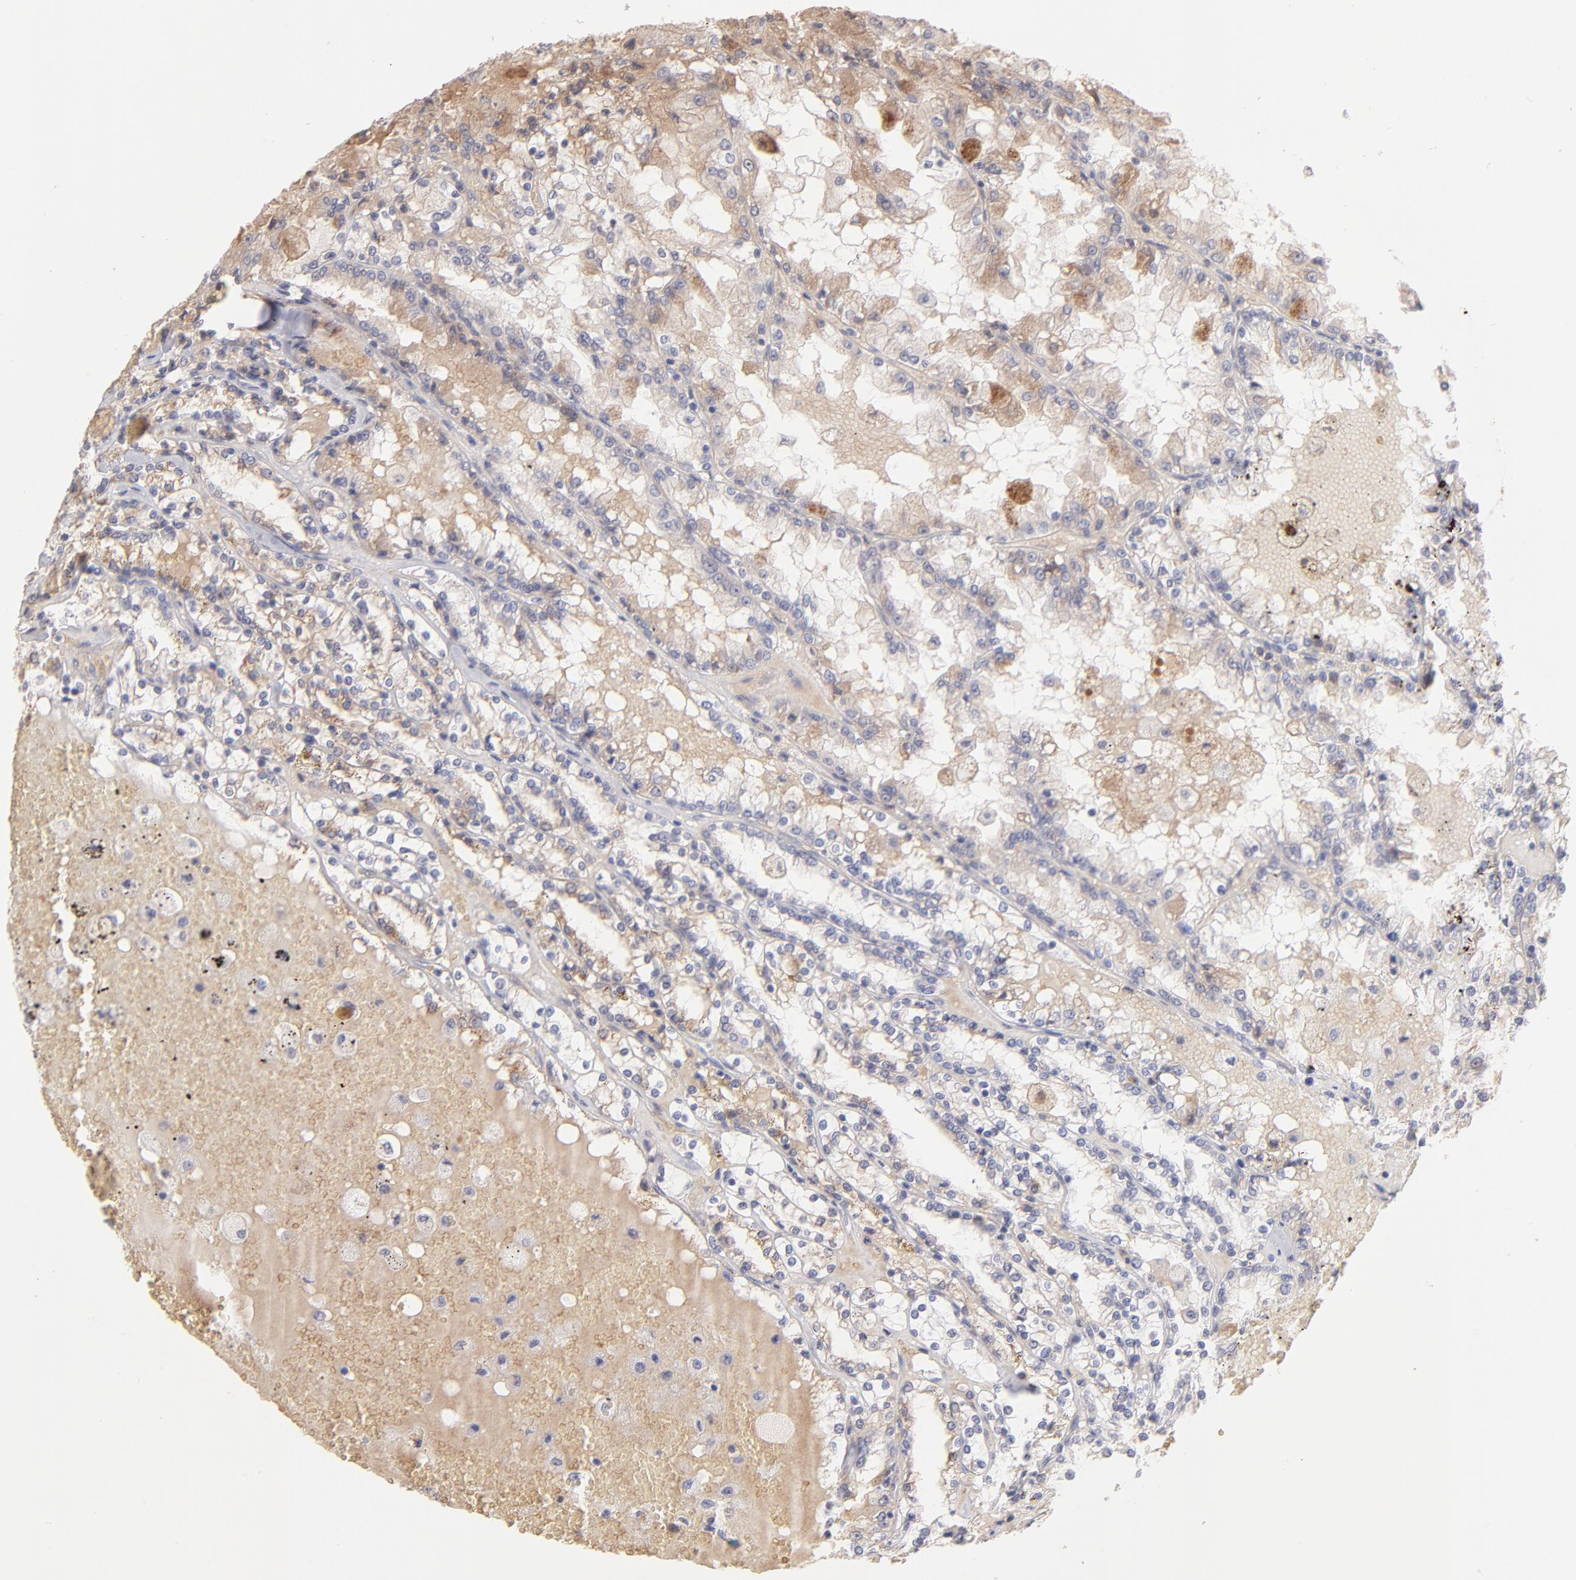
{"staining": {"intensity": "negative", "quantity": "none", "location": "none"}, "tissue": "renal cancer", "cell_type": "Tumor cells", "image_type": "cancer", "snomed": [{"axis": "morphology", "description": "Adenocarcinoma, NOS"}, {"axis": "topography", "description": "Kidney"}], "caption": "Human renal adenocarcinoma stained for a protein using immunohistochemistry (IHC) demonstrates no positivity in tumor cells.", "gene": "F13B", "patient": {"sex": "female", "age": 56}}